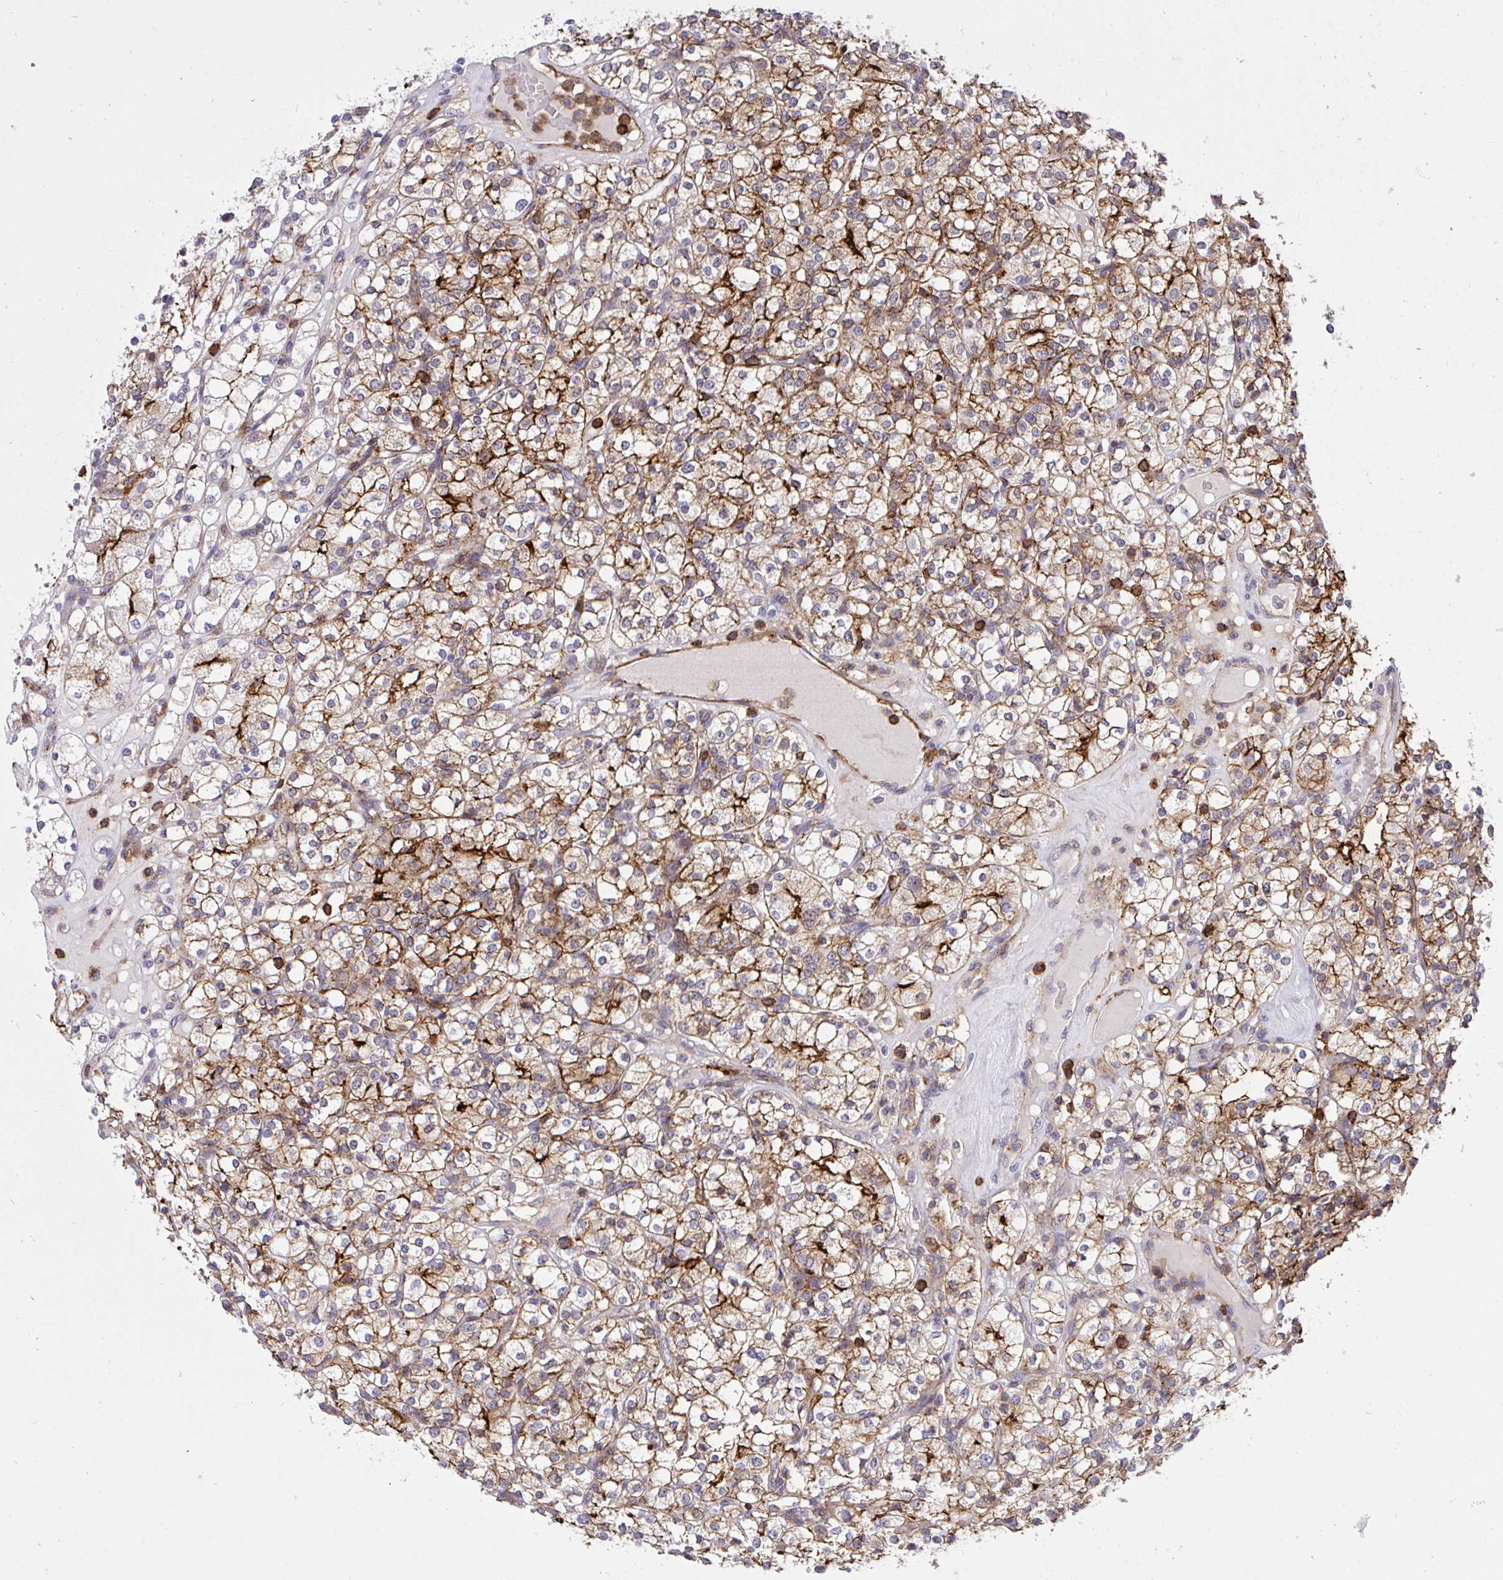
{"staining": {"intensity": "moderate", "quantity": ">75%", "location": "cytoplasmic/membranous"}, "tissue": "renal cancer", "cell_type": "Tumor cells", "image_type": "cancer", "snomed": [{"axis": "morphology", "description": "Adenocarcinoma, NOS"}, {"axis": "topography", "description": "Kidney"}], "caption": "Renal adenocarcinoma tissue demonstrates moderate cytoplasmic/membranous expression in about >75% of tumor cells, visualized by immunohistochemistry.", "gene": "ERI1", "patient": {"sex": "male", "age": 77}}